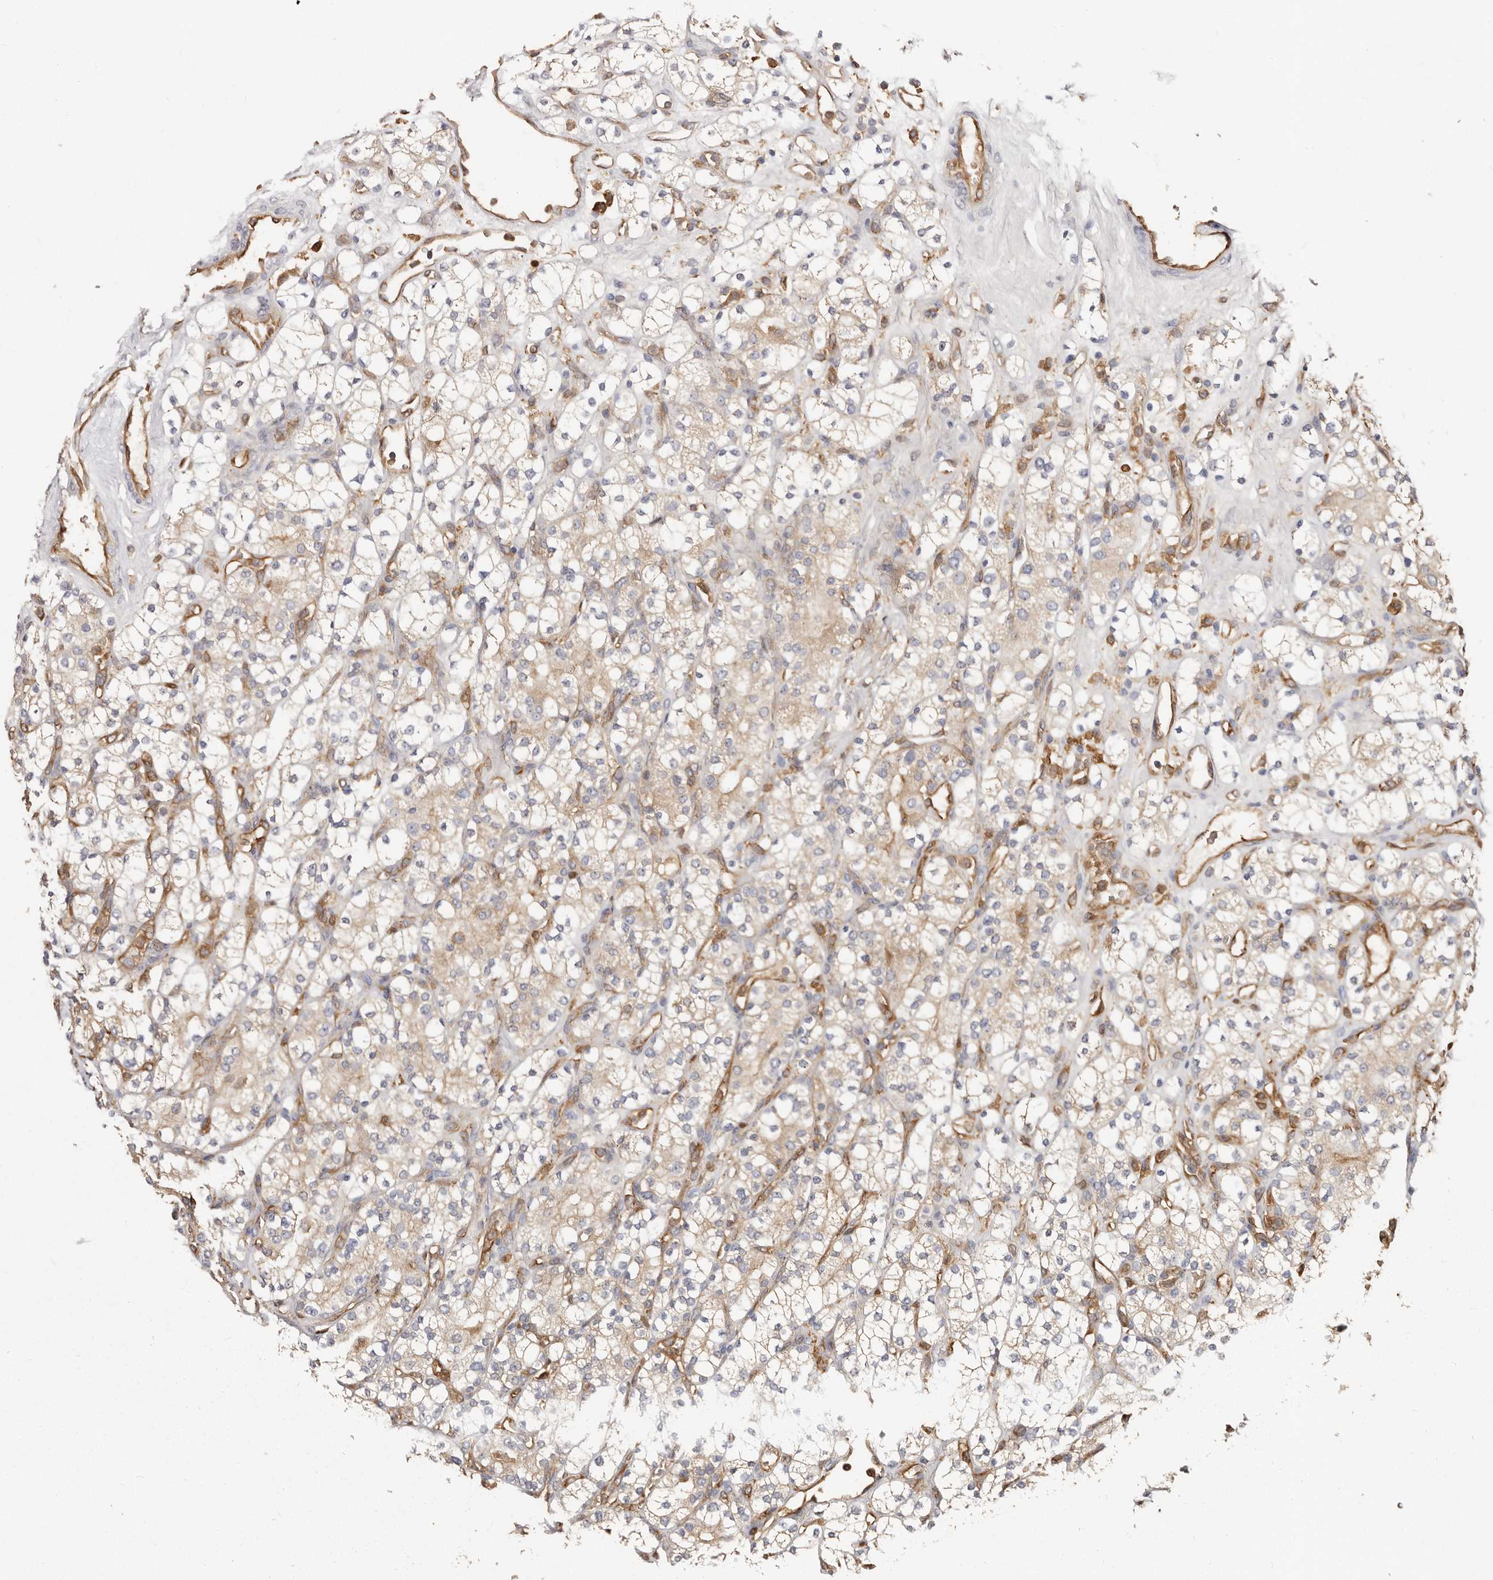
{"staining": {"intensity": "weak", "quantity": "25%-75%", "location": "cytoplasmic/membranous"}, "tissue": "renal cancer", "cell_type": "Tumor cells", "image_type": "cancer", "snomed": [{"axis": "morphology", "description": "Adenocarcinoma, NOS"}, {"axis": "topography", "description": "Kidney"}], "caption": "IHC micrograph of neoplastic tissue: adenocarcinoma (renal) stained using immunohistochemistry (IHC) demonstrates low levels of weak protein expression localized specifically in the cytoplasmic/membranous of tumor cells, appearing as a cytoplasmic/membranous brown color.", "gene": "LAP3", "patient": {"sex": "male", "age": 77}}